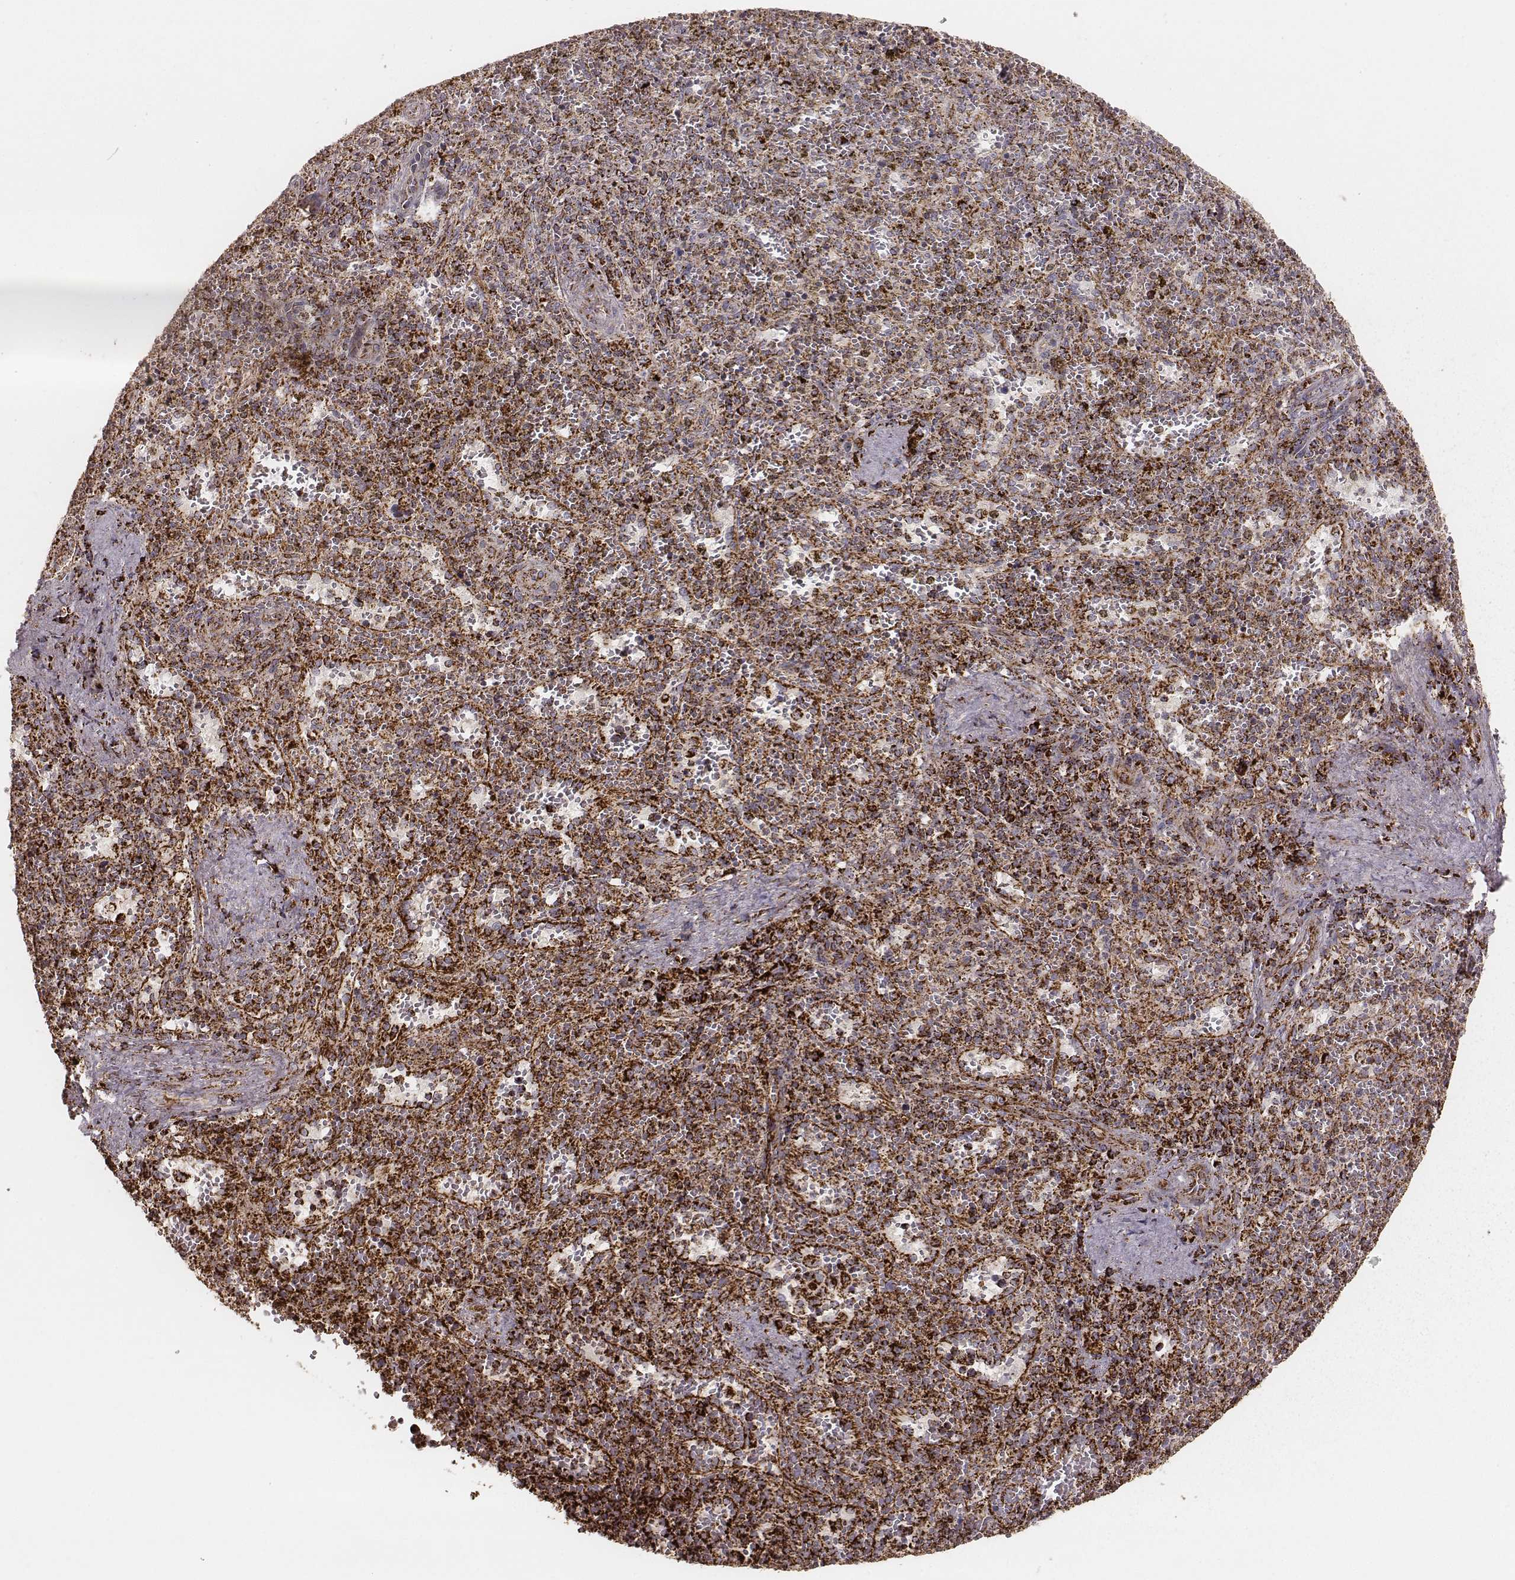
{"staining": {"intensity": "strong", "quantity": ">75%", "location": "cytoplasmic/membranous"}, "tissue": "spleen", "cell_type": "Cells in red pulp", "image_type": "normal", "snomed": [{"axis": "morphology", "description": "Normal tissue, NOS"}, {"axis": "topography", "description": "Spleen"}], "caption": "There is high levels of strong cytoplasmic/membranous positivity in cells in red pulp of normal spleen, as demonstrated by immunohistochemical staining (brown color).", "gene": "TUFM", "patient": {"sex": "female", "age": 50}}